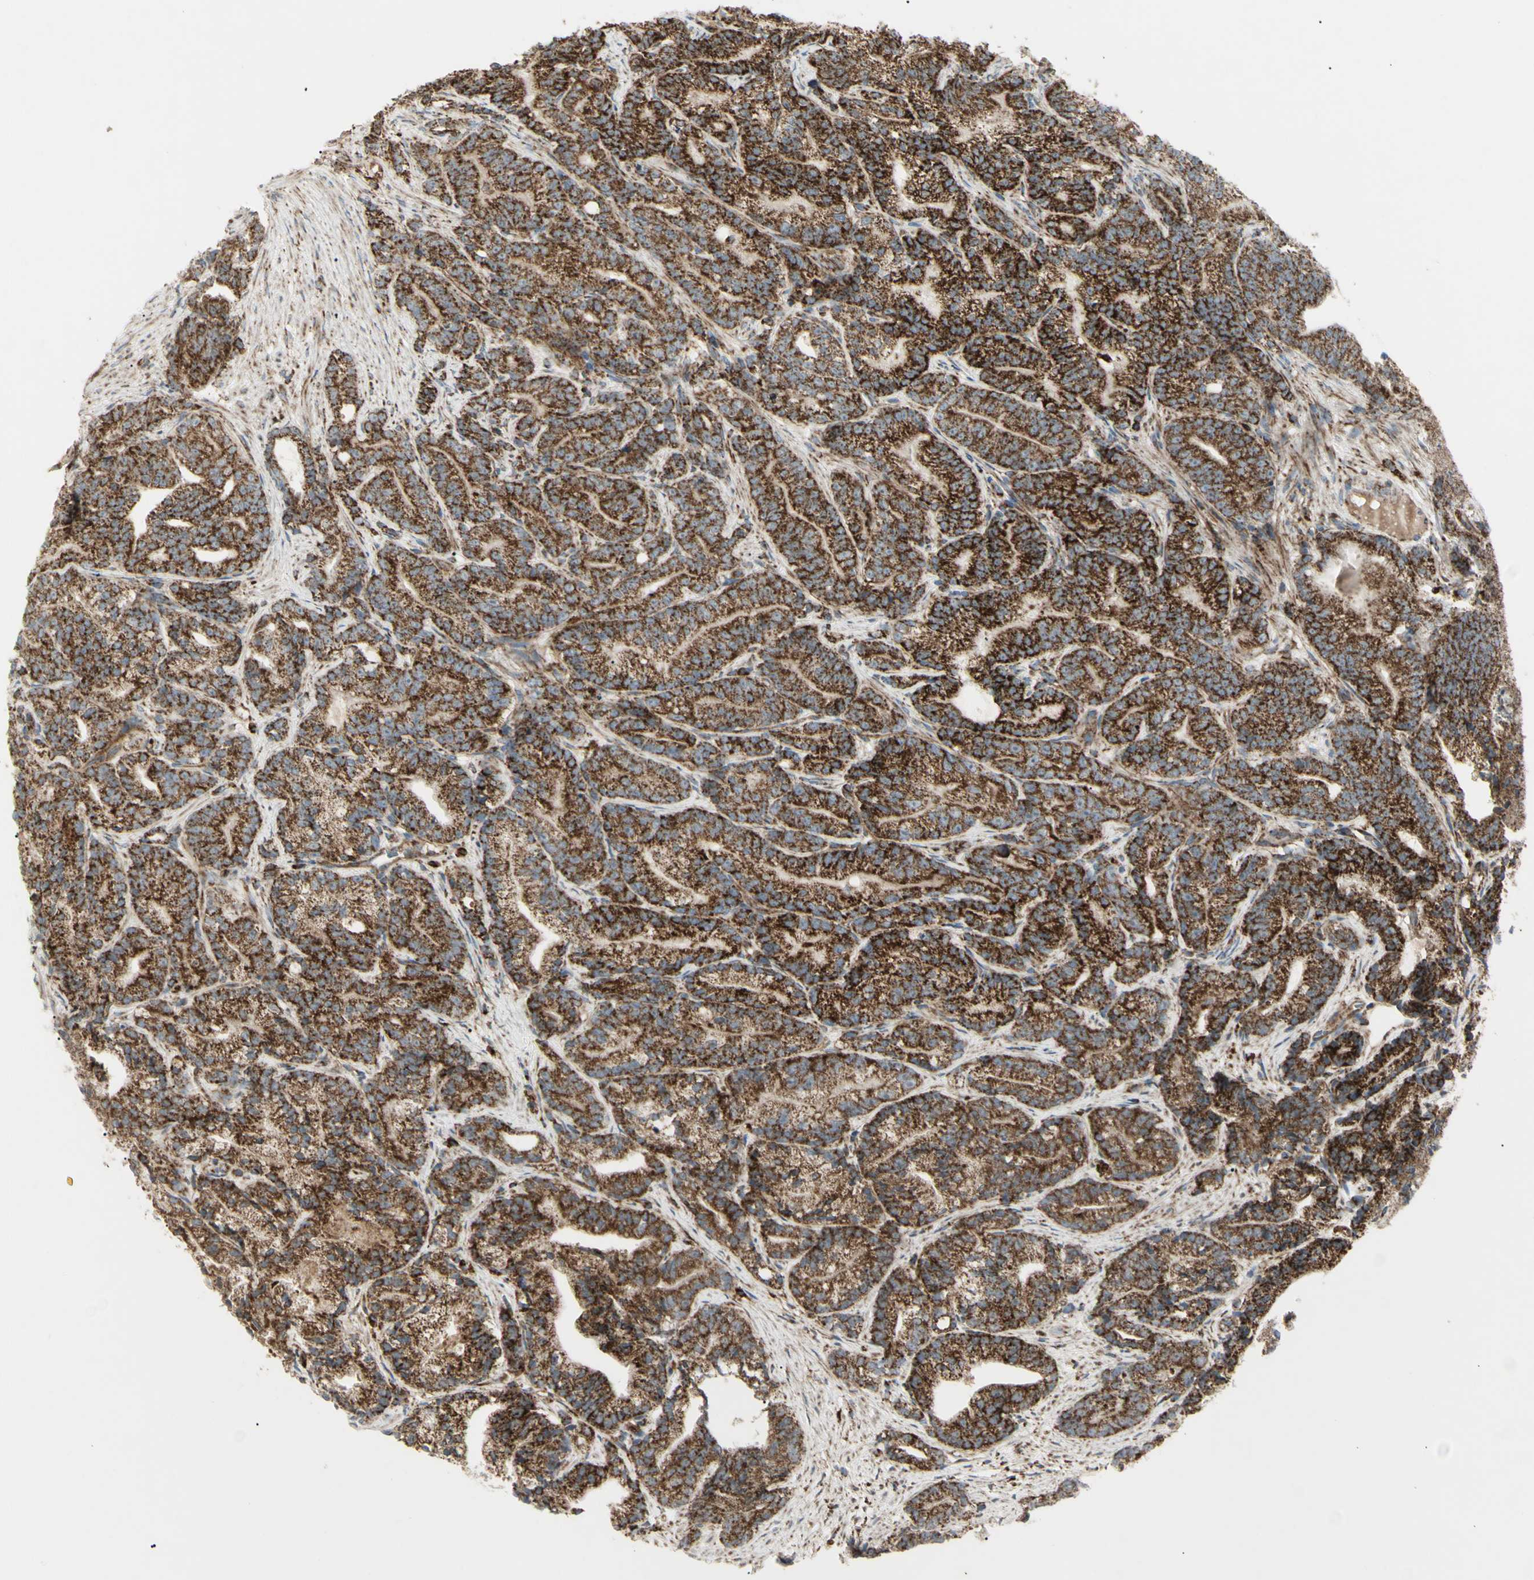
{"staining": {"intensity": "strong", "quantity": ">75%", "location": "cytoplasmic/membranous"}, "tissue": "prostate cancer", "cell_type": "Tumor cells", "image_type": "cancer", "snomed": [{"axis": "morphology", "description": "Adenocarcinoma, Low grade"}, {"axis": "topography", "description": "Prostate"}], "caption": "Immunohistochemical staining of adenocarcinoma (low-grade) (prostate) demonstrates high levels of strong cytoplasmic/membranous protein positivity in approximately >75% of tumor cells. (IHC, brightfield microscopy, high magnification).", "gene": "CYB5R1", "patient": {"sex": "male", "age": 89}}